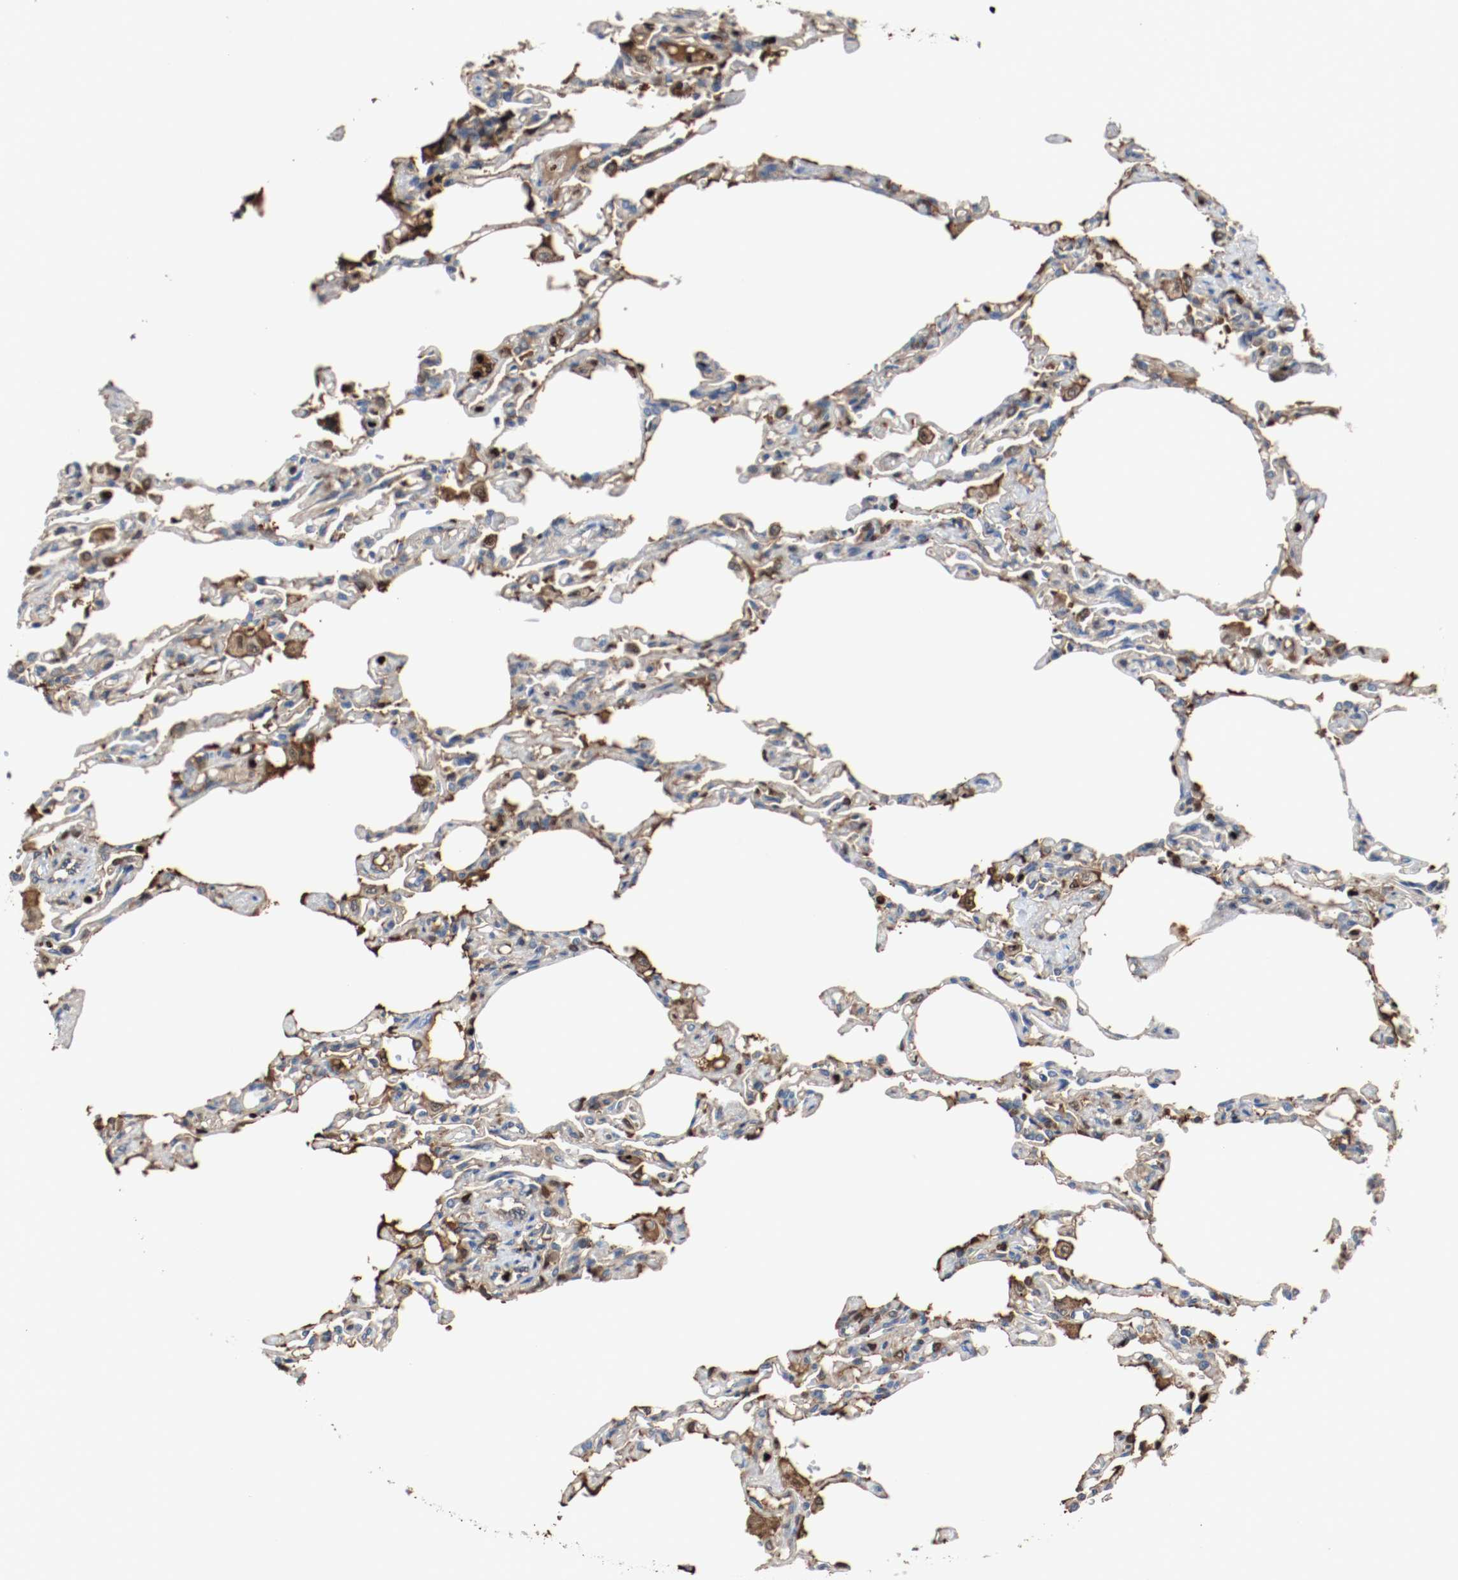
{"staining": {"intensity": "moderate", "quantity": "<25%", "location": "nuclear"}, "tissue": "lung", "cell_type": "Alveolar cells", "image_type": "normal", "snomed": [{"axis": "morphology", "description": "Normal tissue, NOS"}, {"axis": "topography", "description": "Lung"}], "caption": "Immunohistochemical staining of benign lung reveals <25% levels of moderate nuclear protein staining in approximately <25% of alveolar cells.", "gene": "BLK", "patient": {"sex": "male", "age": 21}}